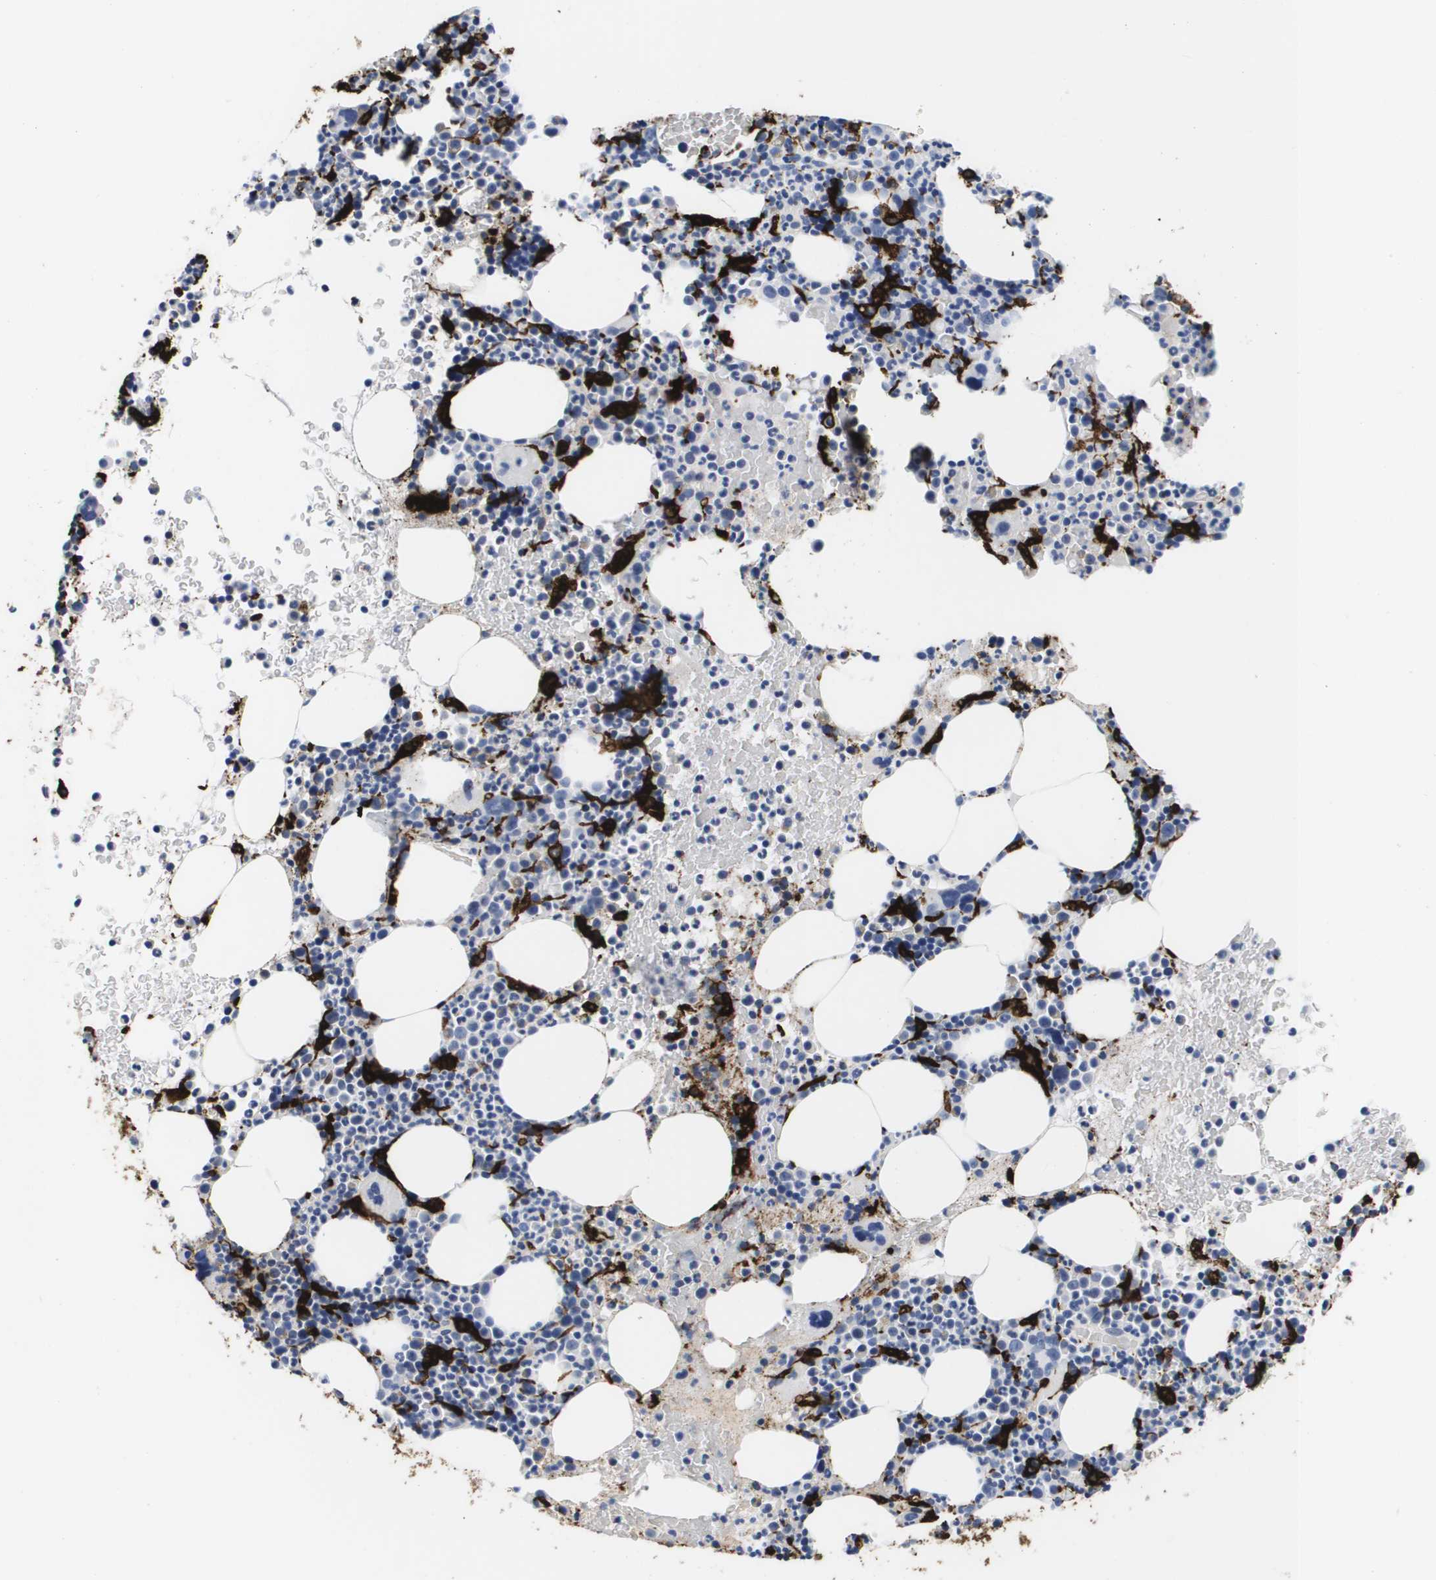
{"staining": {"intensity": "strong", "quantity": "25%-75%", "location": "cytoplasmic/membranous"}, "tissue": "bone marrow", "cell_type": "Hematopoietic cells", "image_type": "normal", "snomed": [{"axis": "morphology", "description": "Normal tissue, NOS"}, {"axis": "morphology", "description": "Inflammation, NOS"}, {"axis": "topography", "description": "Bone marrow"}], "caption": "Strong cytoplasmic/membranous protein positivity is identified in approximately 25%-75% of hematopoietic cells in bone marrow.", "gene": "HMOX1", "patient": {"sex": "male", "age": 73}}